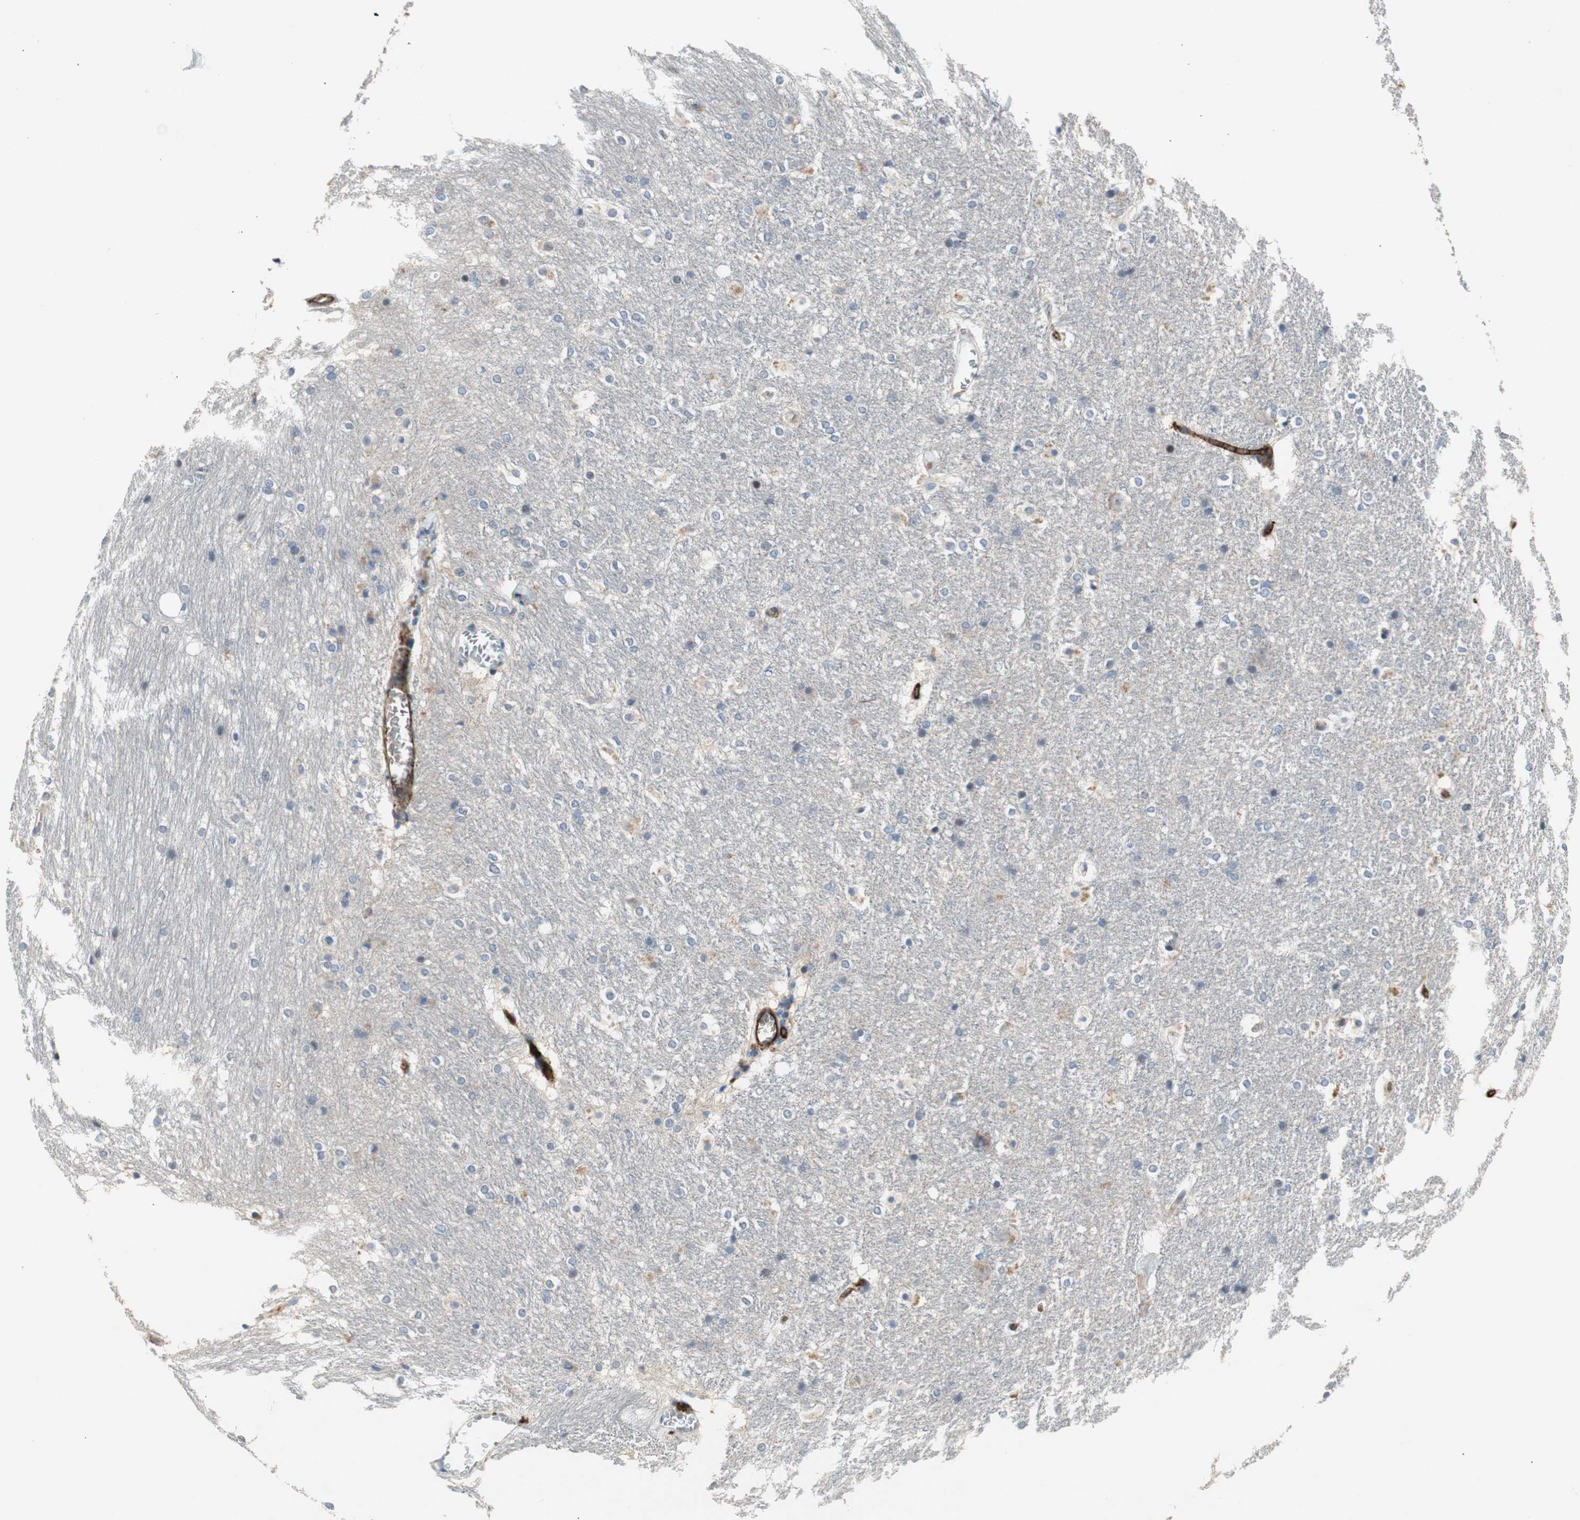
{"staining": {"intensity": "negative", "quantity": "none", "location": "none"}, "tissue": "hippocampus", "cell_type": "Glial cells", "image_type": "normal", "snomed": [{"axis": "morphology", "description": "Normal tissue, NOS"}, {"axis": "topography", "description": "Hippocampus"}], "caption": "High power microscopy micrograph of an immunohistochemistry image of unremarkable hippocampus, revealing no significant positivity in glial cells. (DAB (3,3'-diaminobenzidine) IHC visualized using brightfield microscopy, high magnification).", "gene": "ALPL", "patient": {"sex": "female", "age": 19}}